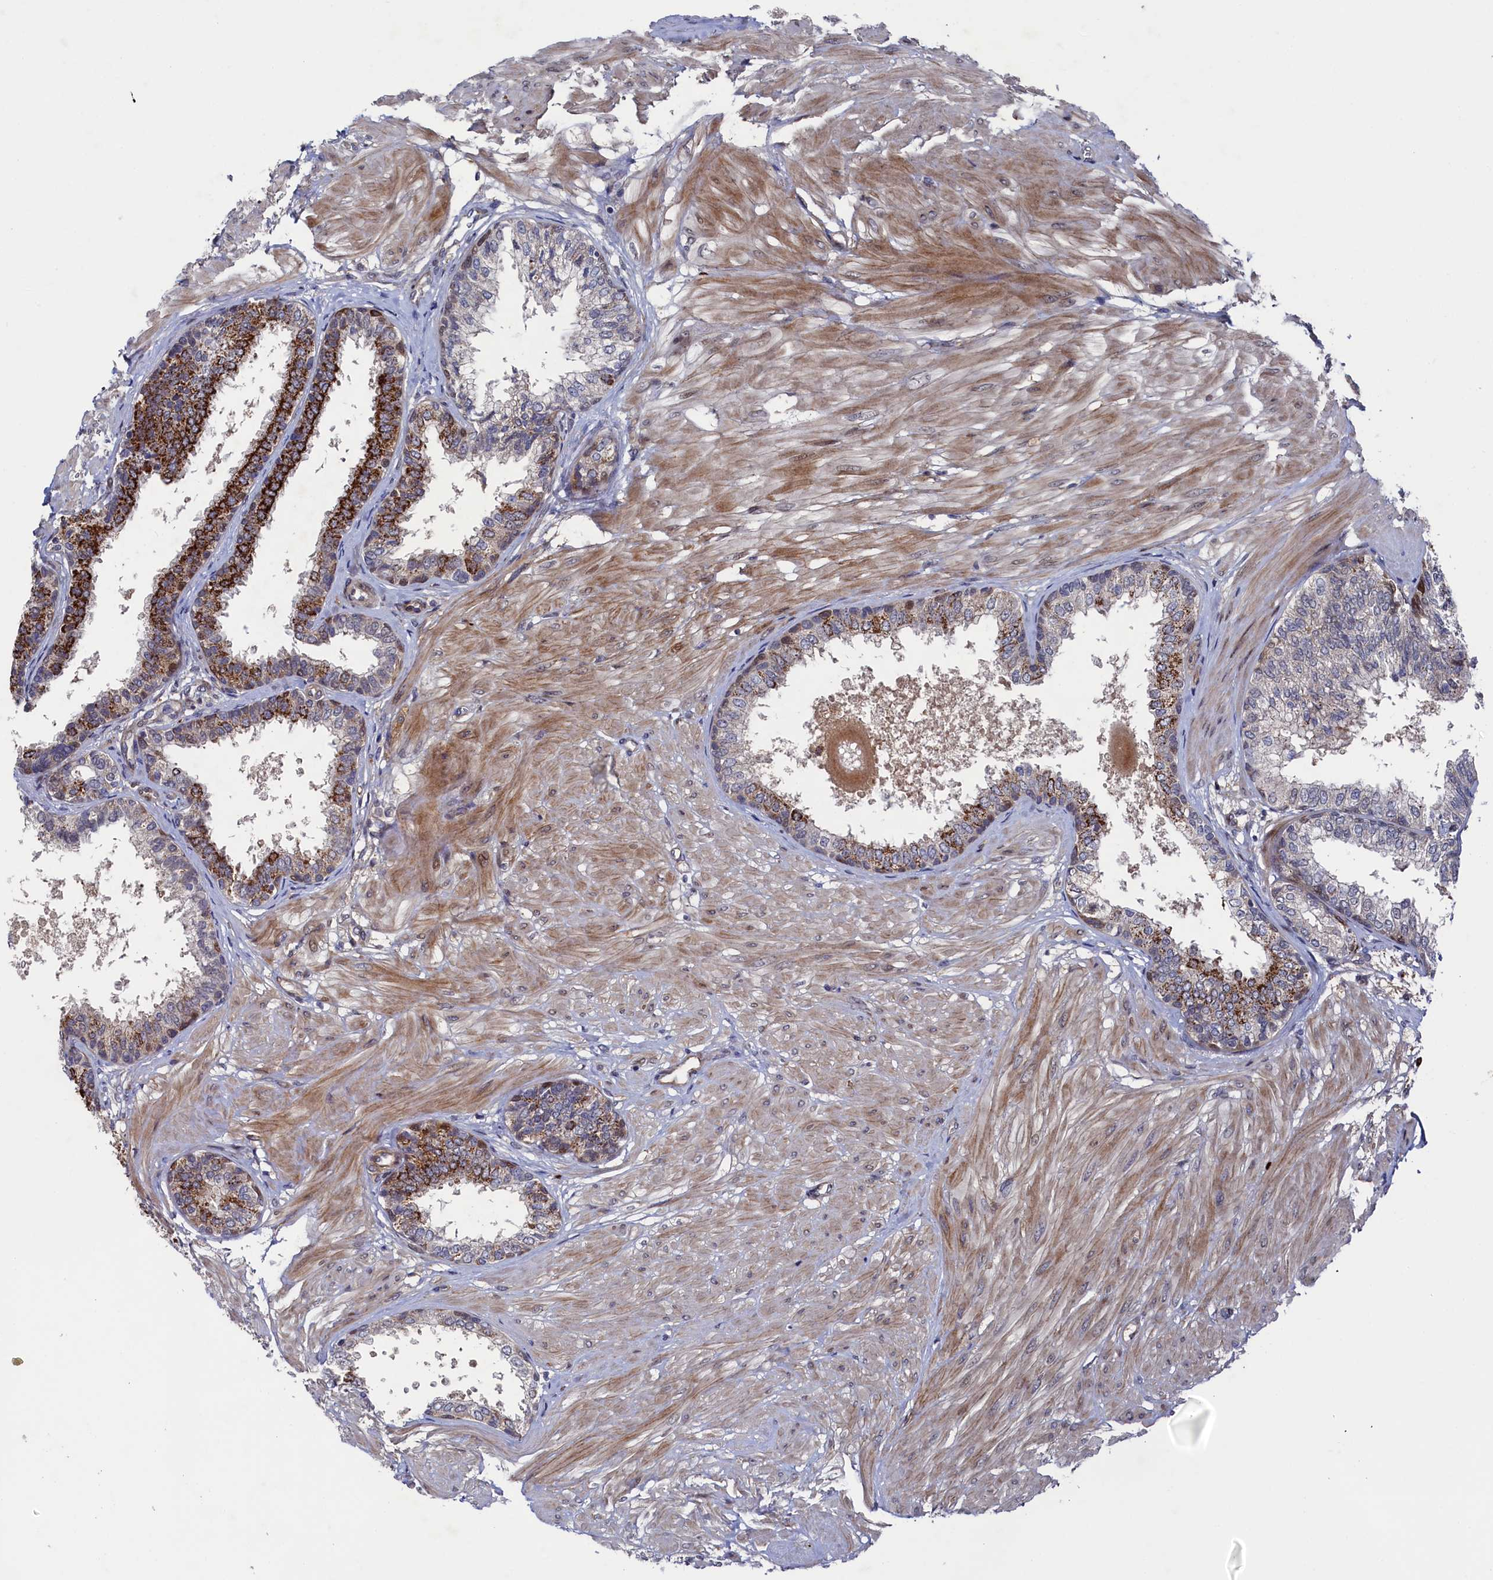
{"staining": {"intensity": "strong", "quantity": "25%-75%", "location": "cytoplasmic/membranous"}, "tissue": "prostate", "cell_type": "Glandular cells", "image_type": "normal", "snomed": [{"axis": "morphology", "description": "Normal tissue, NOS"}, {"axis": "topography", "description": "Prostate"}], "caption": "Immunohistochemical staining of benign human prostate reveals high levels of strong cytoplasmic/membranous staining in about 25%-75% of glandular cells. (Stains: DAB (3,3'-diaminobenzidine) in brown, nuclei in blue, Microscopy: brightfield microscopy at high magnification).", "gene": "ZNF891", "patient": {"sex": "male", "age": 48}}